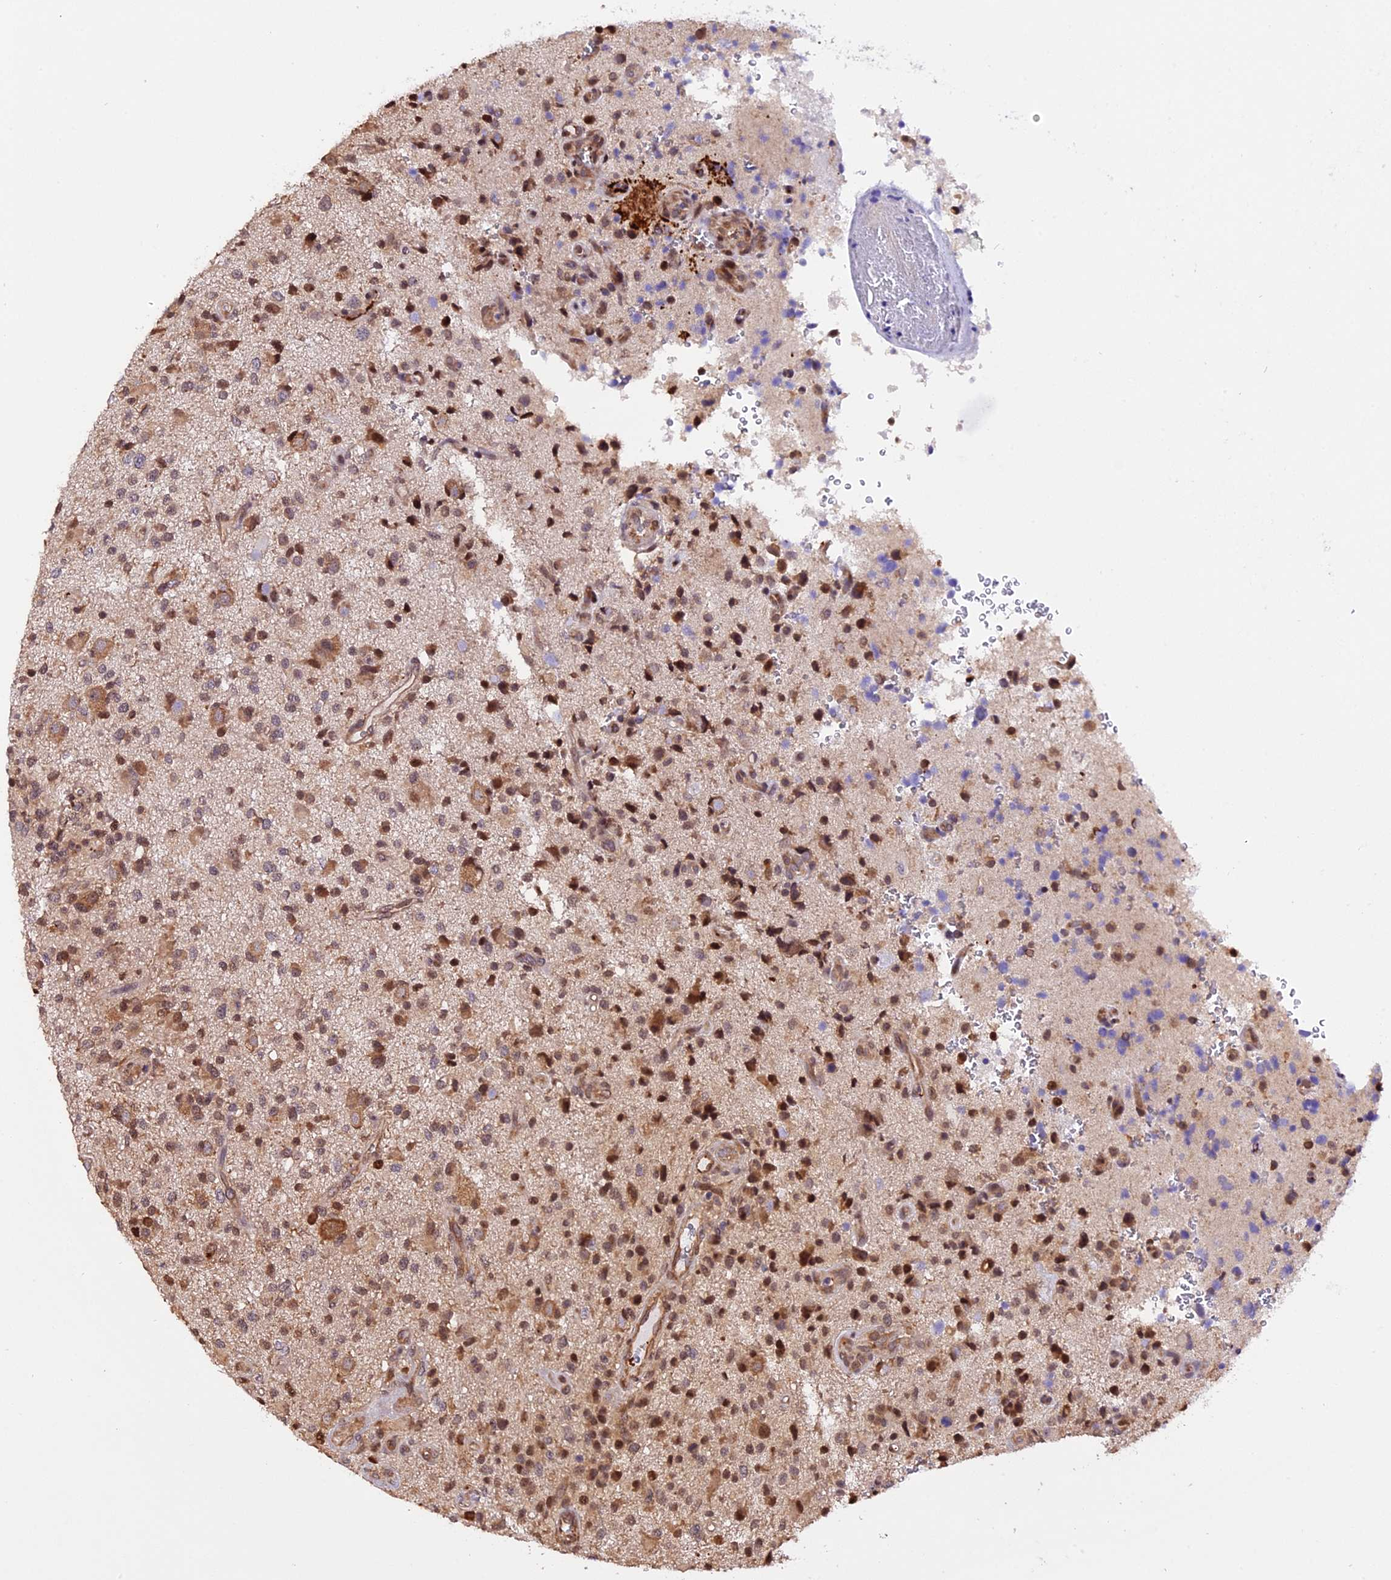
{"staining": {"intensity": "moderate", "quantity": ">75%", "location": "cytoplasmic/membranous,nuclear"}, "tissue": "glioma", "cell_type": "Tumor cells", "image_type": "cancer", "snomed": [{"axis": "morphology", "description": "Glioma, malignant, High grade"}, {"axis": "topography", "description": "Brain"}], "caption": "This is an image of immunohistochemistry staining of malignant high-grade glioma, which shows moderate staining in the cytoplasmic/membranous and nuclear of tumor cells.", "gene": "HERPUD1", "patient": {"sex": "male", "age": 47}}